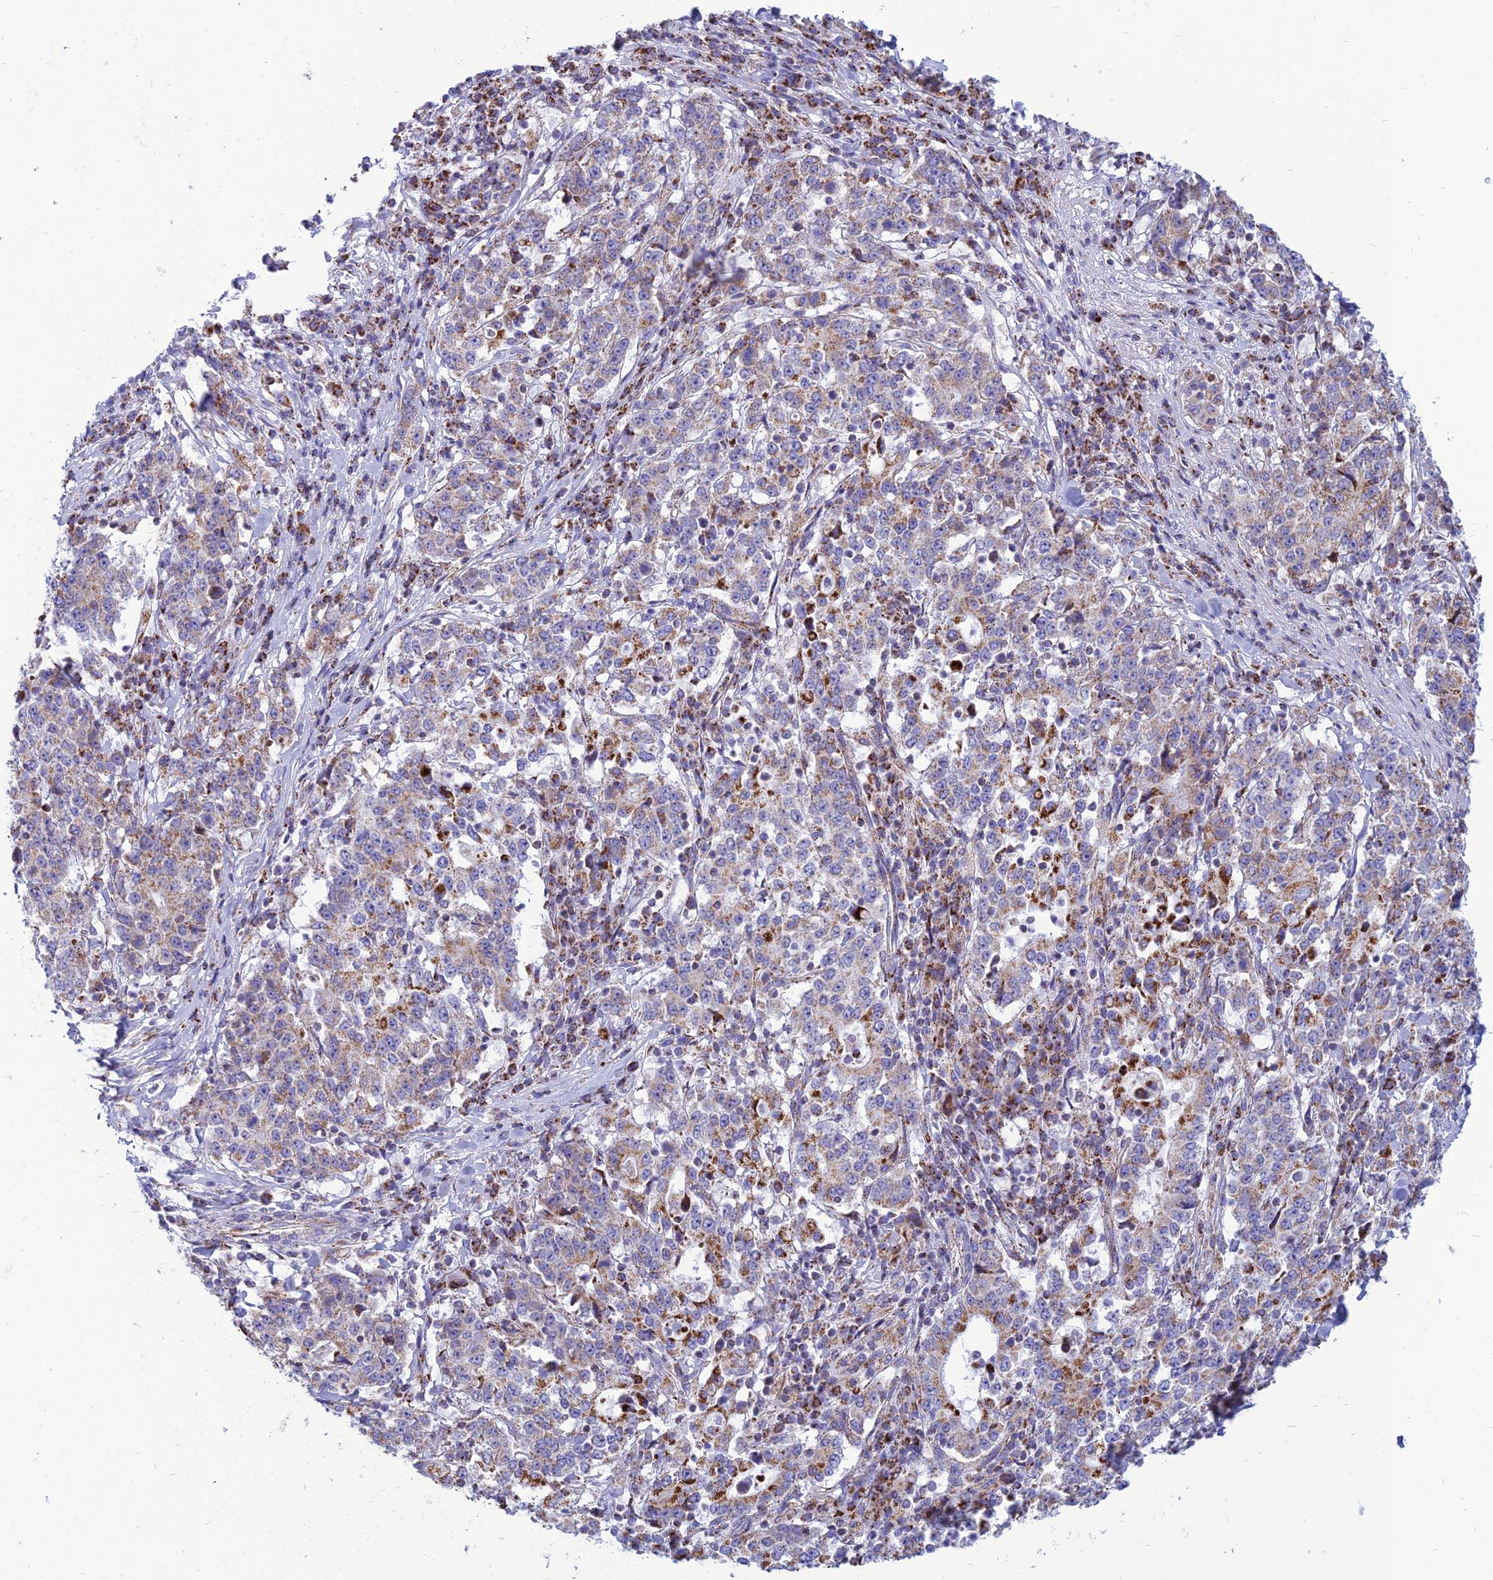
{"staining": {"intensity": "moderate", "quantity": "25%-75%", "location": "cytoplasmic/membranous"}, "tissue": "stomach cancer", "cell_type": "Tumor cells", "image_type": "cancer", "snomed": [{"axis": "morphology", "description": "Adenocarcinoma, NOS"}, {"axis": "topography", "description": "Stomach"}], "caption": "An immunohistochemistry photomicrograph of tumor tissue is shown. Protein staining in brown shows moderate cytoplasmic/membranous positivity in stomach adenocarcinoma within tumor cells. (DAB IHC with brightfield microscopy, high magnification).", "gene": "PACC1", "patient": {"sex": "male", "age": 59}}